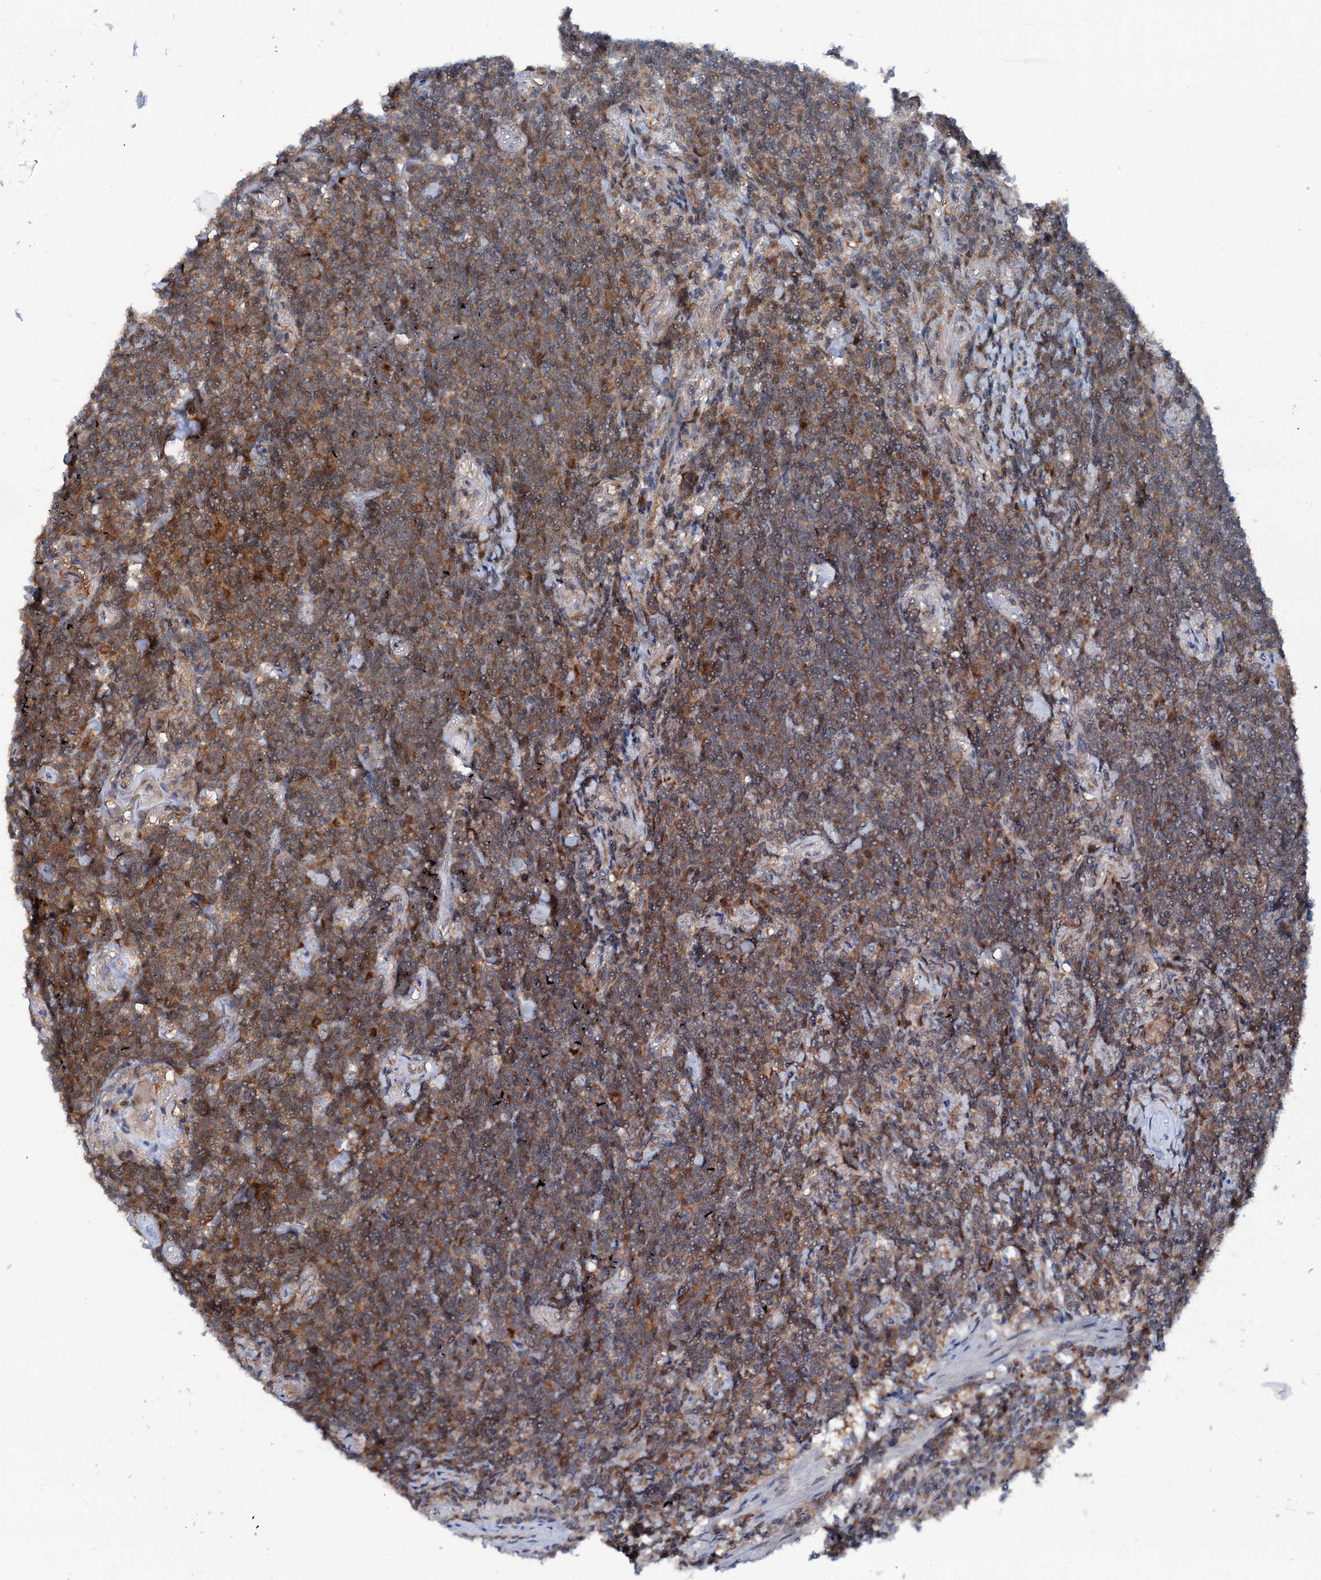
{"staining": {"intensity": "moderate", "quantity": "25%-75%", "location": "cytoplasmic/membranous,nuclear"}, "tissue": "lymphoma", "cell_type": "Tumor cells", "image_type": "cancer", "snomed": [{"axis": "morphology", "description": "Malignant lymphoma, non-Hodgkin's type, Low grade"}, {"axis": "topography", "description": "Lung"}], "caption": "Brown immunohistochemical staining in human low-grade malignant lymphoma, non-Hodgkin's type shows moderate cytoplasmic/membranous and nuclear staining in approximately 25%-75% of tumor cells.", "gene": "PSMD13", "patient": {"sex": "female", "age": 71}}